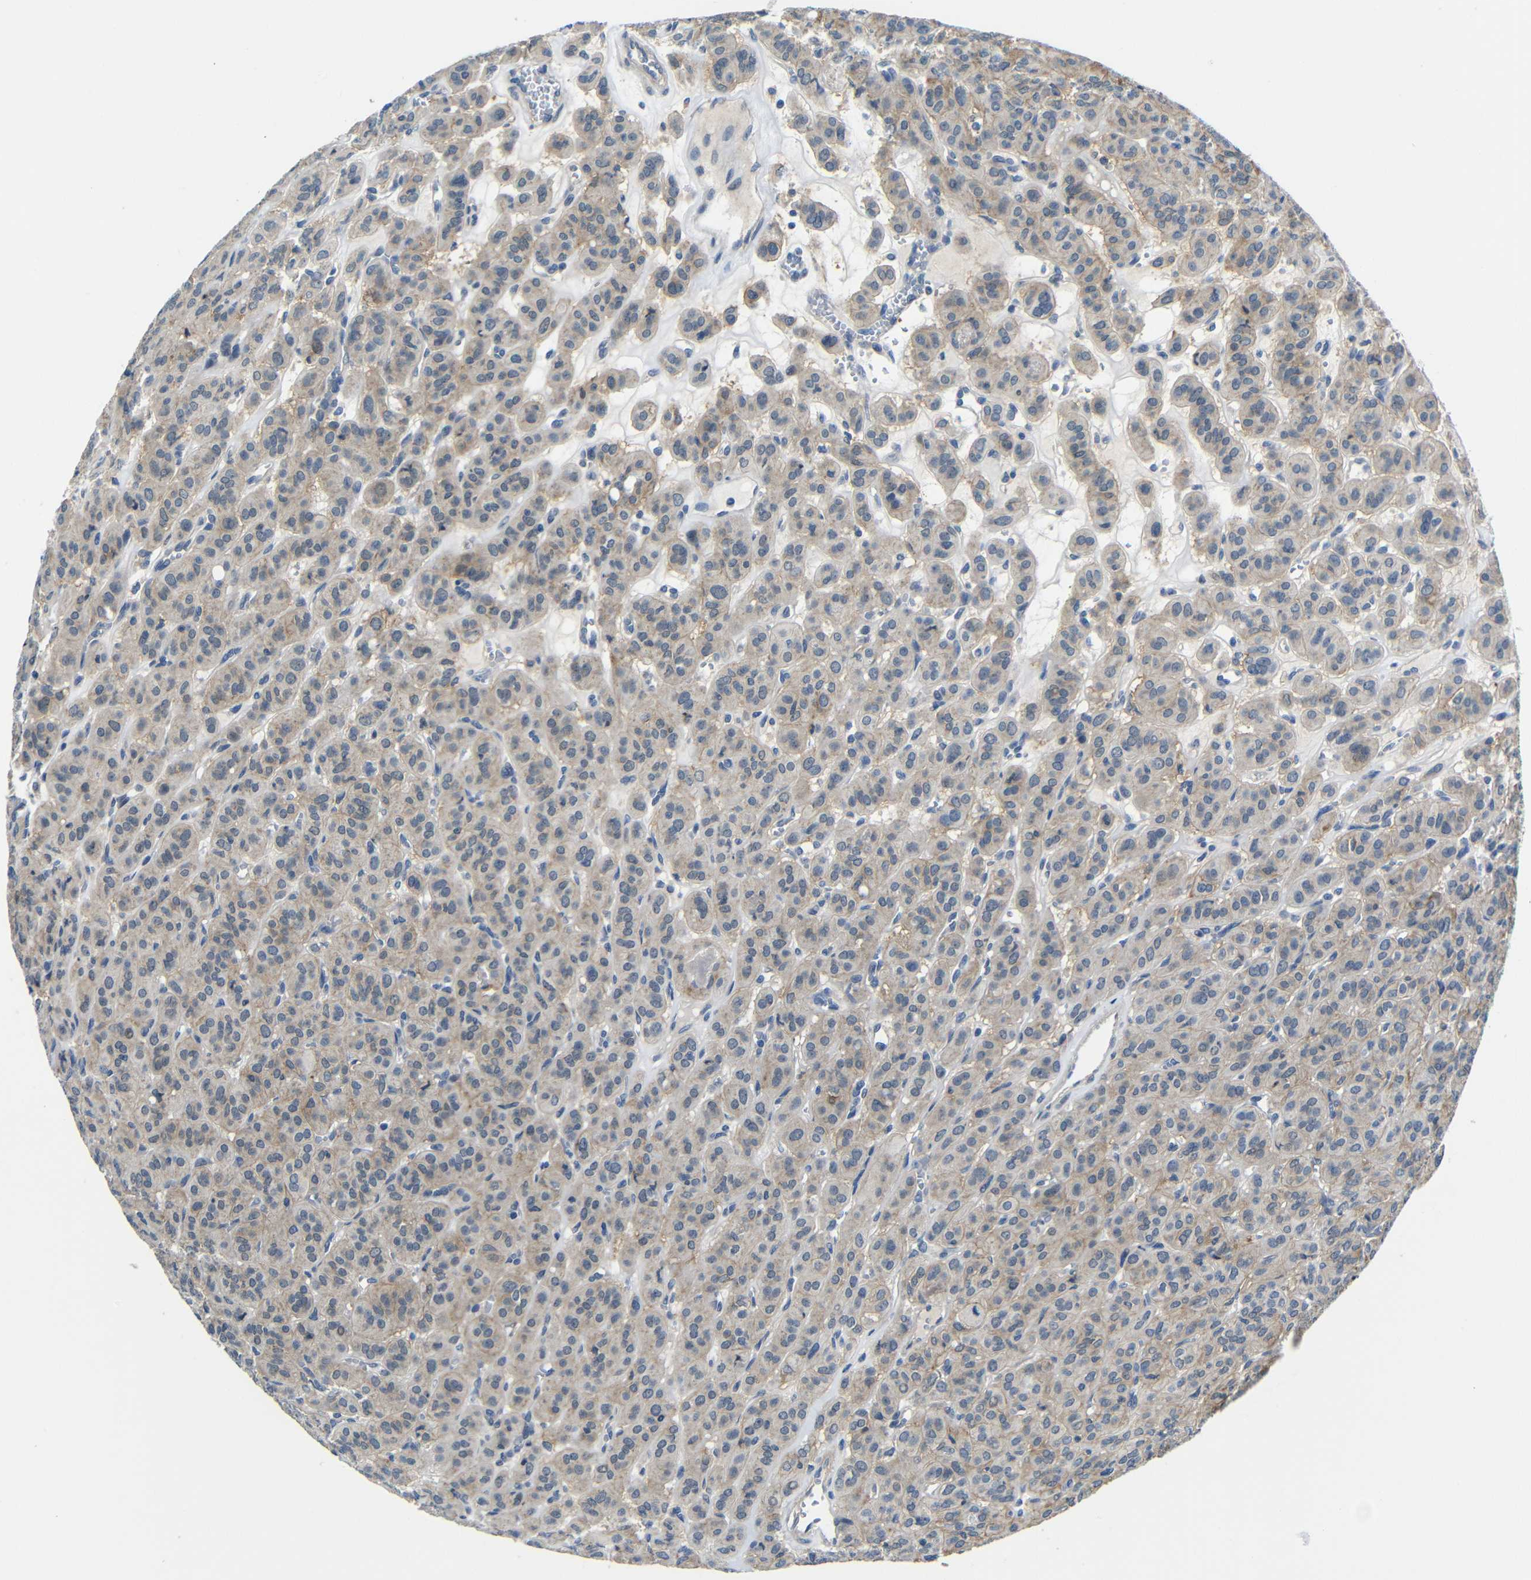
{"staining": {"intensity": "moderate", "quantity": "<25%", "location": "cytoplasmic/membranous"}, "tissue": "thyroid cancer", "cell_type": "Tumor cells", "image_type": "cancer", "snomed": [{"axis": "morphology", "description": "Follicular adenoma carcinoma, NOS"}, {"axis": "topography", "description": "Thyroid gland"}], "caption": "Moderate cytoplasmic/membranous expression for a protein is appreciated in about <25% of tumor cells of thyroid cancer (follicular adenoma carcinoma) using immunohistochemistry.", "gene": "ZNF90", "patient": {"sex": "female", "age": 71}}